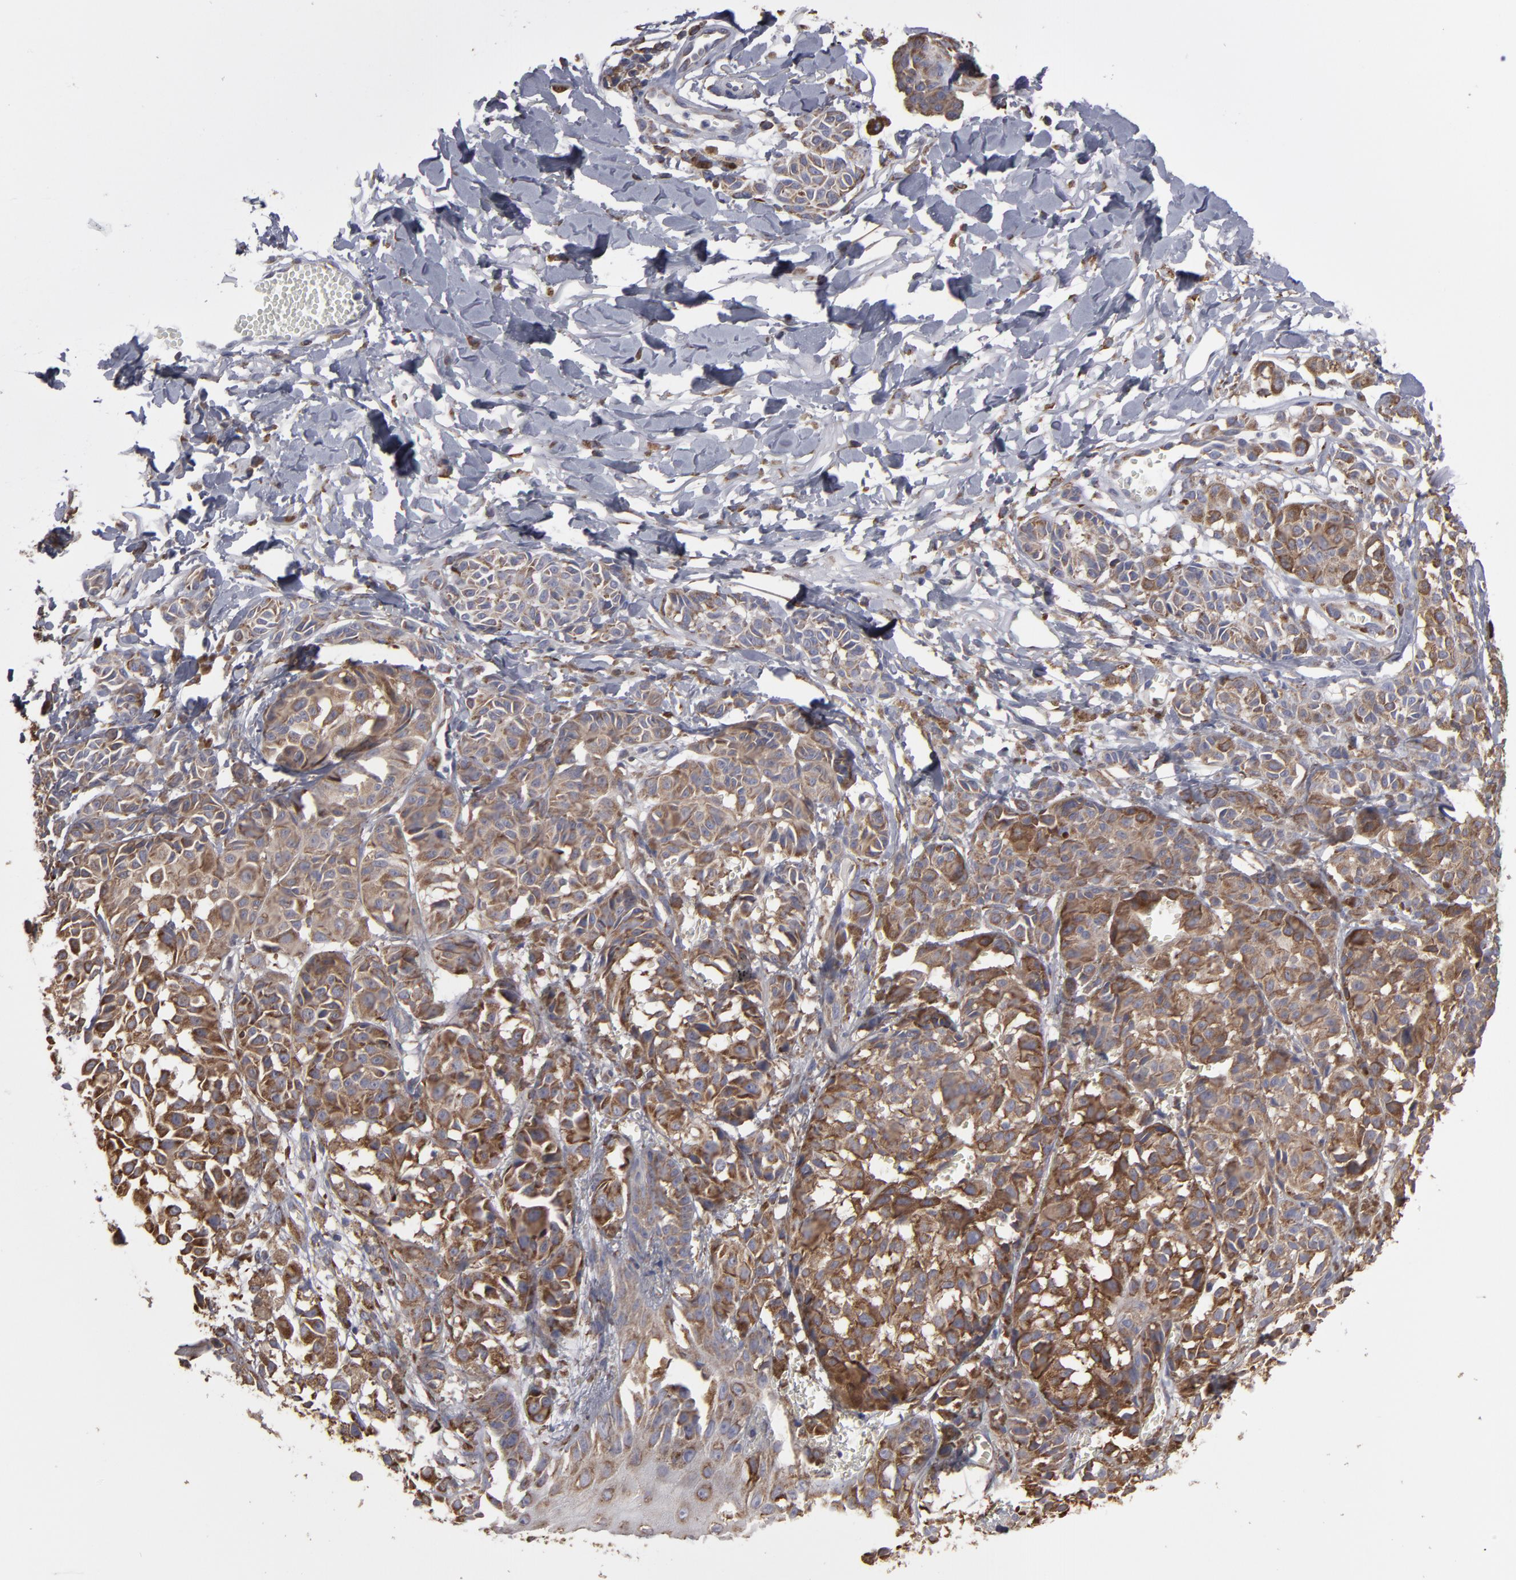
{"staining": {"intensity": "moderate", "quantity": ">75%", "location": "cytoplasmic/membranous"}, "tissue": "melanoma", "cell_type": "Tumor cells", "image_type": "cancer", "snomed": [{"axis": "morphology", "description": "Malignant melanoma, NOS"}, {"axis": "topography", "description": "Skin"}], "caption": "Immunohistochemical staining of malignant melanoma displays medium levels of moderate cytoplasmic/membranous expression in approximately >75% of tumor cells.", "gene": "SND1", "patient": {"sex": "male", "age": 76}}